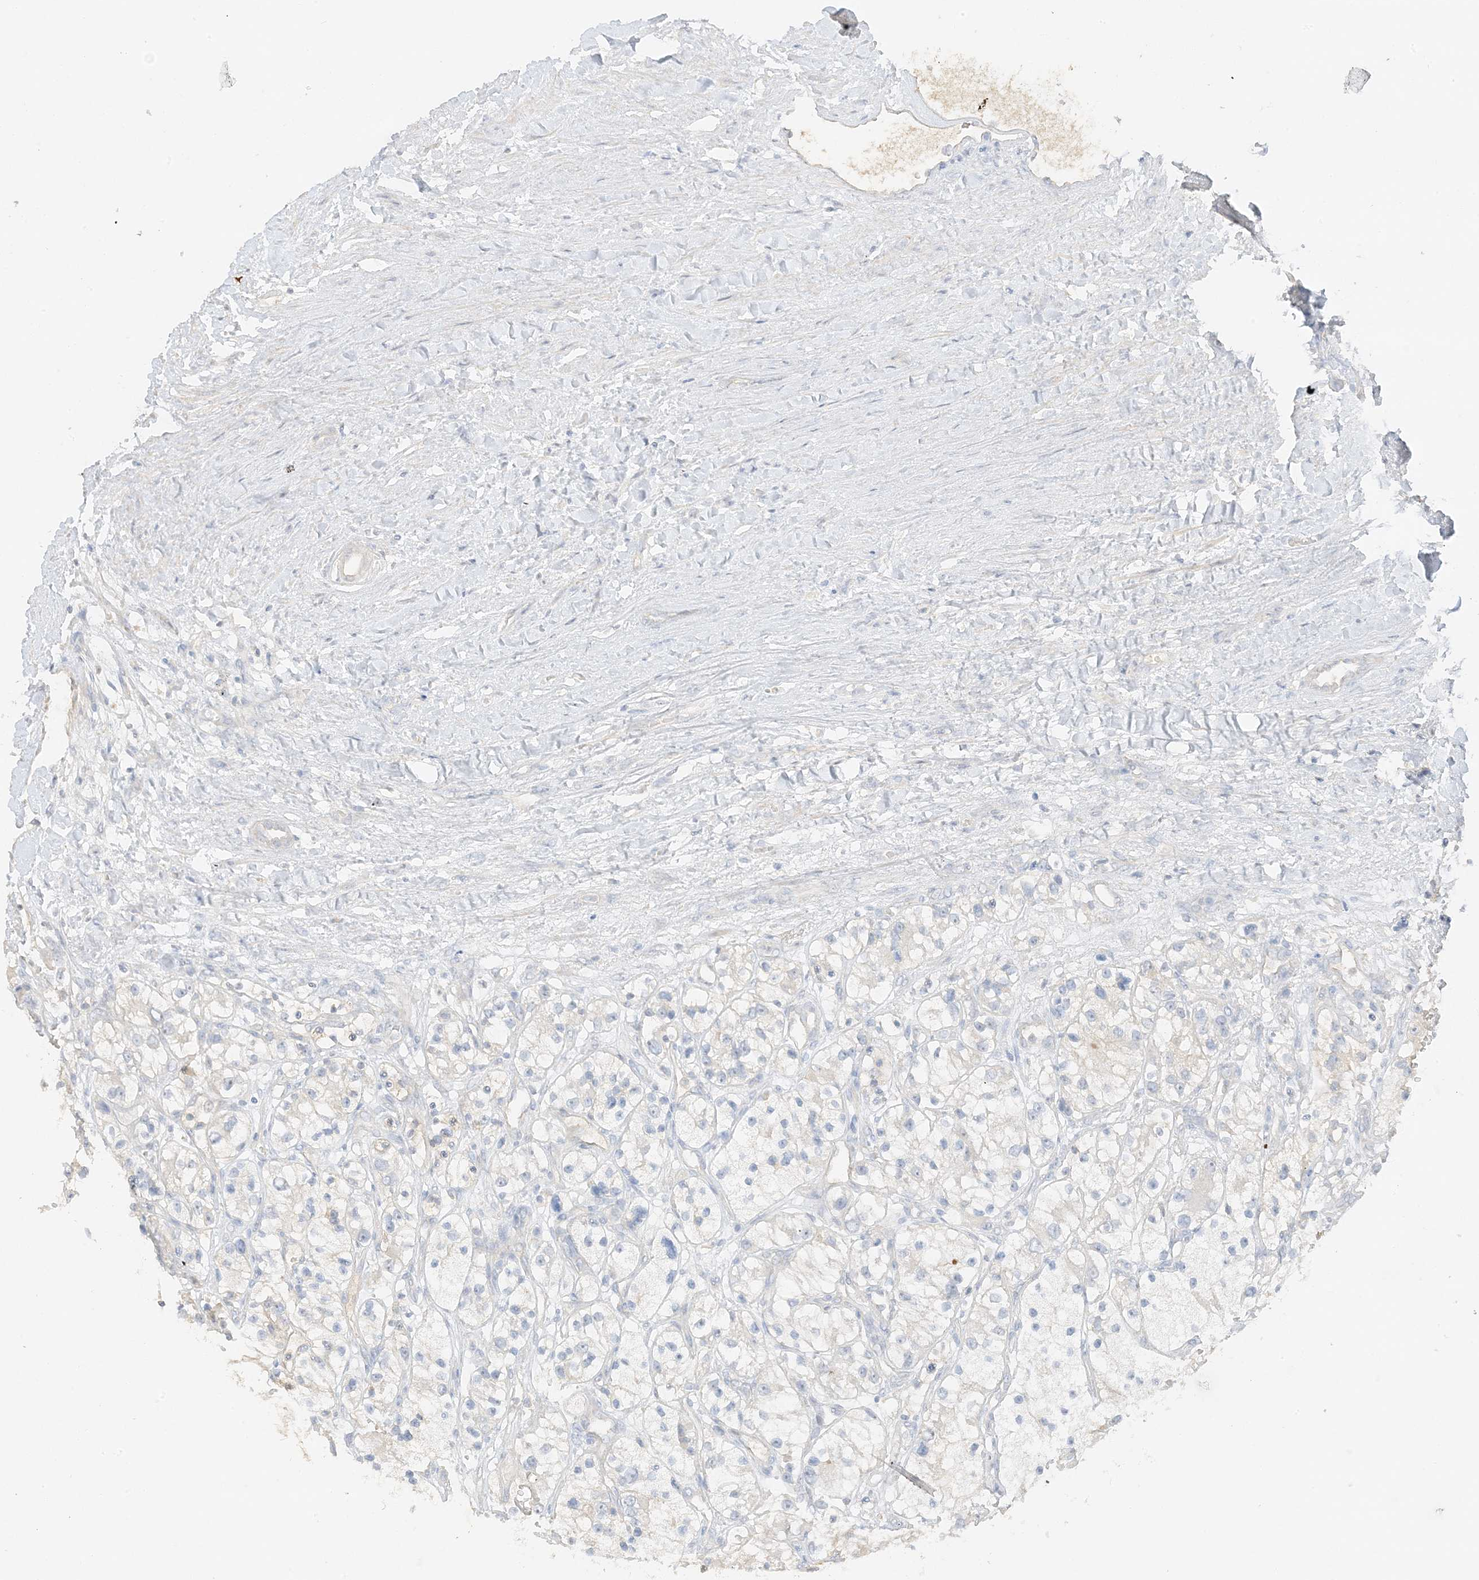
{"staining": {"intensity": "negative", "quantity": "none", "location": "none"}, "tissue": "renal cancer", "cell_type": "Tumor cells", "image_type": "cancer", "snomed": [{"axis": "morphology", "description": "Adenocarcinoma, NOS"}, {"axis": "topography", "description": "Kidney"}], "caption": "IHC histopathology image of neoplastic tissue: renal adenocarcinoma stained with DAB (3,3'-diaminobenzidine) reveals no significant protein staining in tumor cells. (Stains: DAB (3,3'-diaminobenzidine) immunohistochemistry (IHC) with hematoxylin counter stain, Microscopy: brightfield microscopy at high magnification).", "gene": "ZBTB41", "patient": {"sex": "female", "age": 57}}